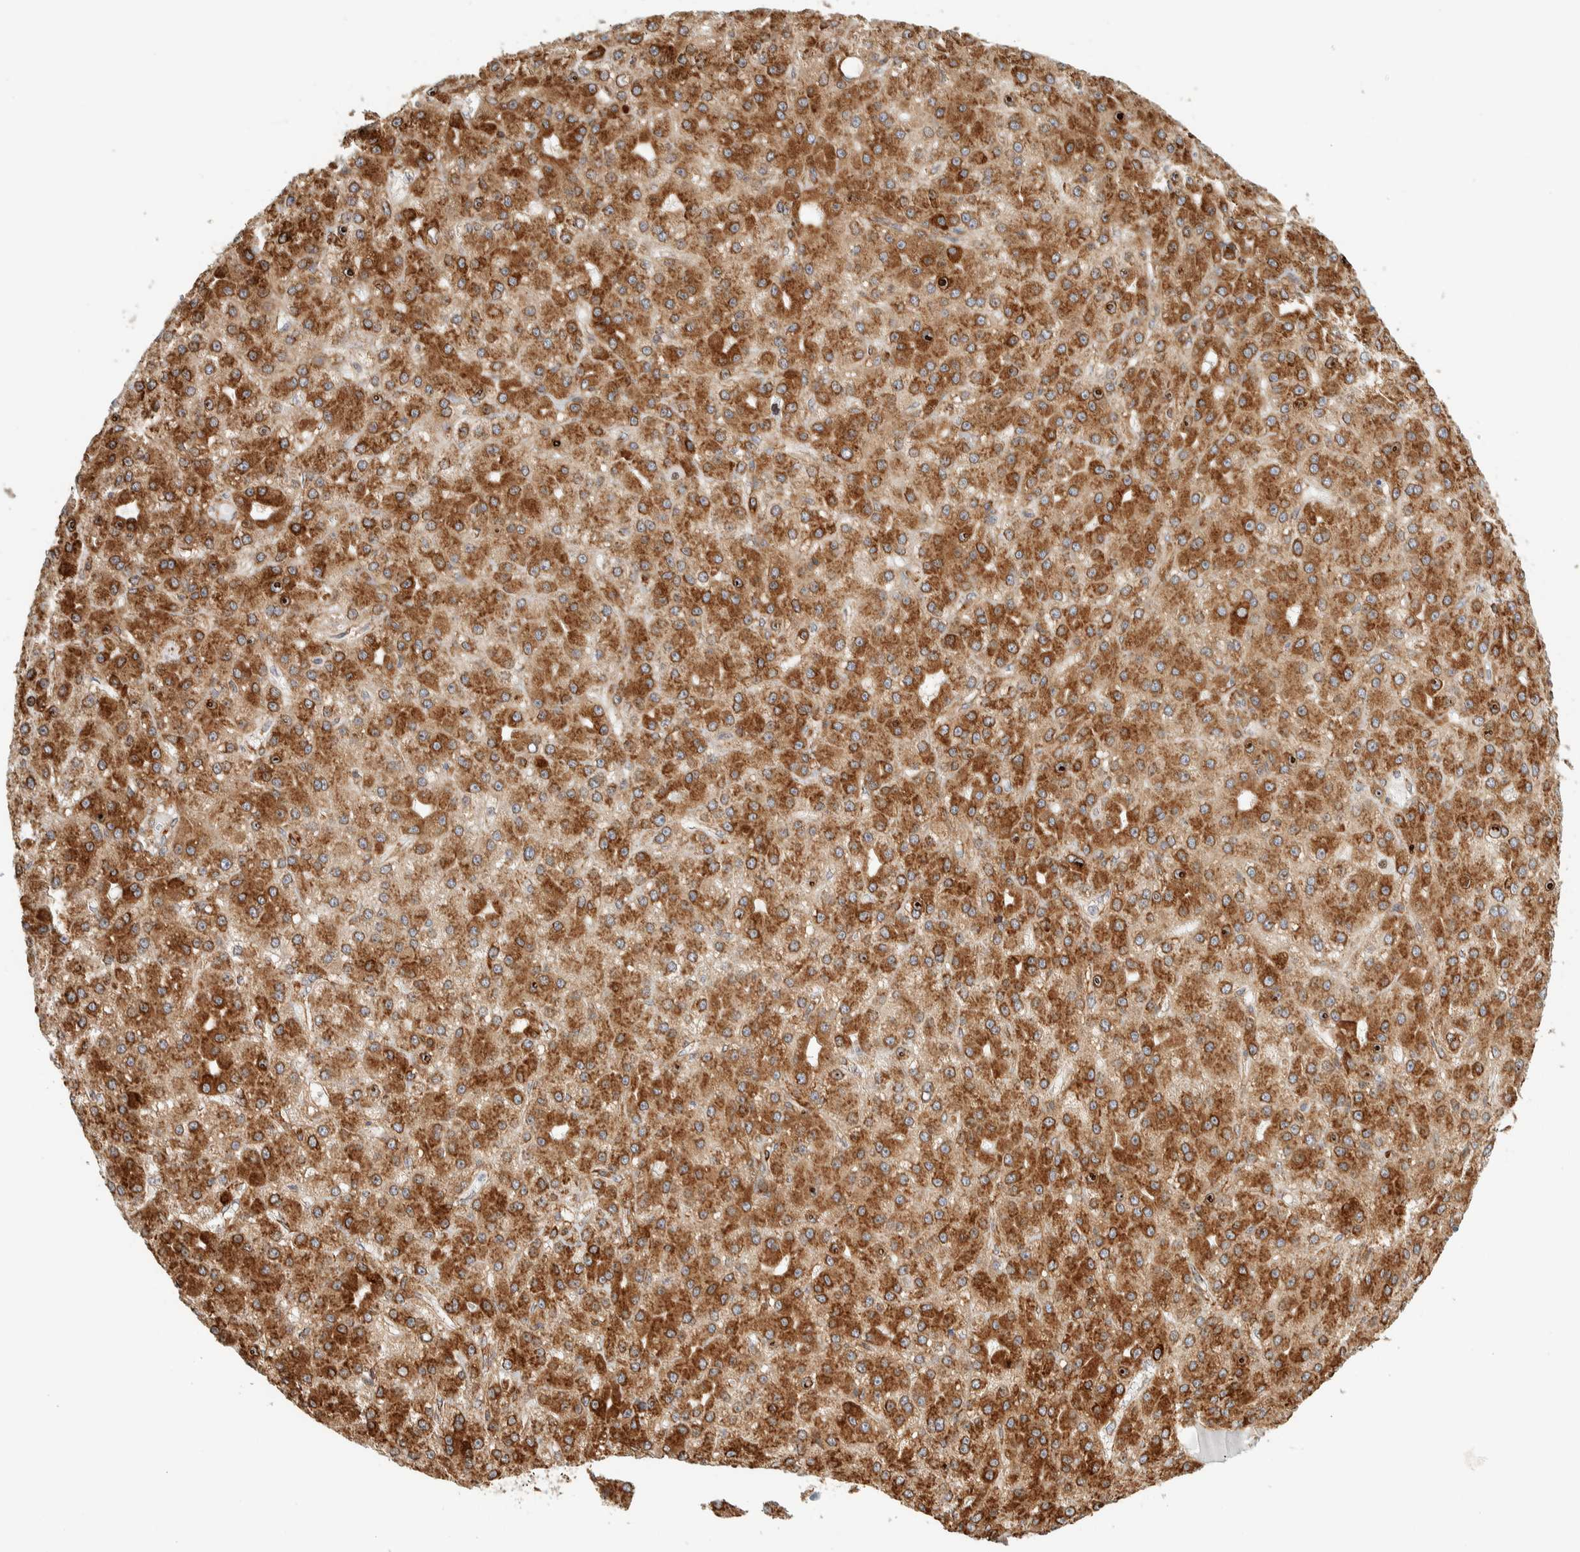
{"staining": {"intensity": "strong", "quantity": ">75%", "location": "cytoplasmic/membranous"}, "tissue": "liver cancer", "cell_type": "Tumor cells", "image_type": "cancer", "snomed": [{"axis": "morphology", "description": "Carcinoma, Hepatocellular, NOS"}, {"axis": "topography", "description": "Liver"}], "caption": "Immunohistochemistry (IHC) of human liver cancer exhibits high levels of strong cytoplasmic/membranous positivity in approximately >75% of tumor cells. The staining is performed using DAB (3,3'-diaminobenzidine) brown chromogen to label protein expression. The nuclei are counter-stained blue using hematoxylin.", "gene": "LLGL2", "patient": {"sex": "male", "age": 67}}